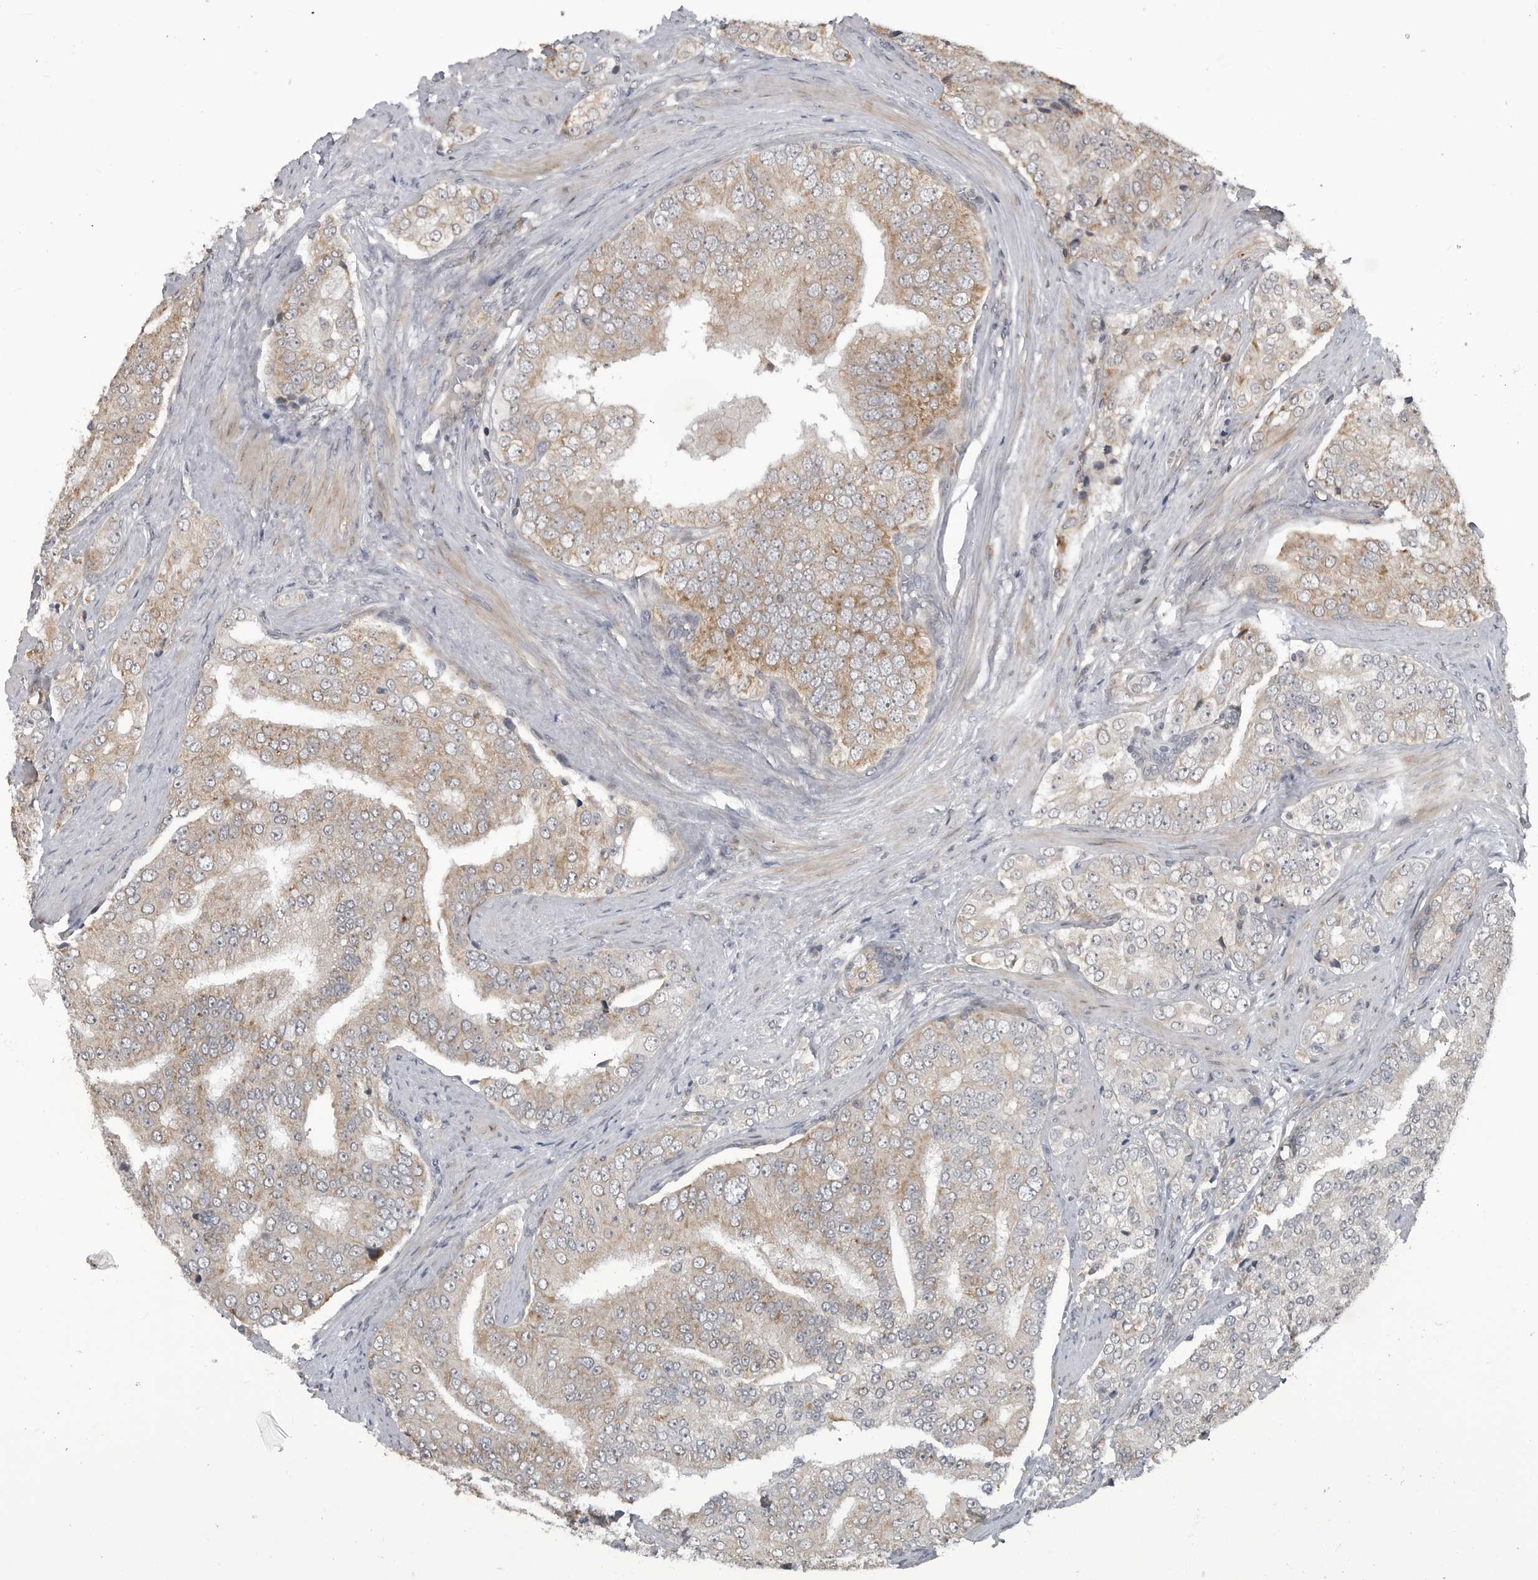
{"staining": {"intensity": "moderate", "quantity": "<25%", "location": "cytoplasmic/membranous"}, "tissue": "prostate cancer", "cell_type": "Tumor cells", "image_type": "cancer", "snomed": [{"axis": "morphology", "description": "Adenocarcinoma, High grade"}, {"axis": "topography", "description": "Prostate"}], "caption": "Prostate cancer (adenocarcinoma (high-grade)) was stained to show a protein in brown. There is low levels of moderate cytoplasmic/membranous positivity in about <25% of tumor cells. (DAB IHC with brightfield microscopy, high magnification).", "gene": "FAAP100", "patient": {"sex": "male", "age": 58}}